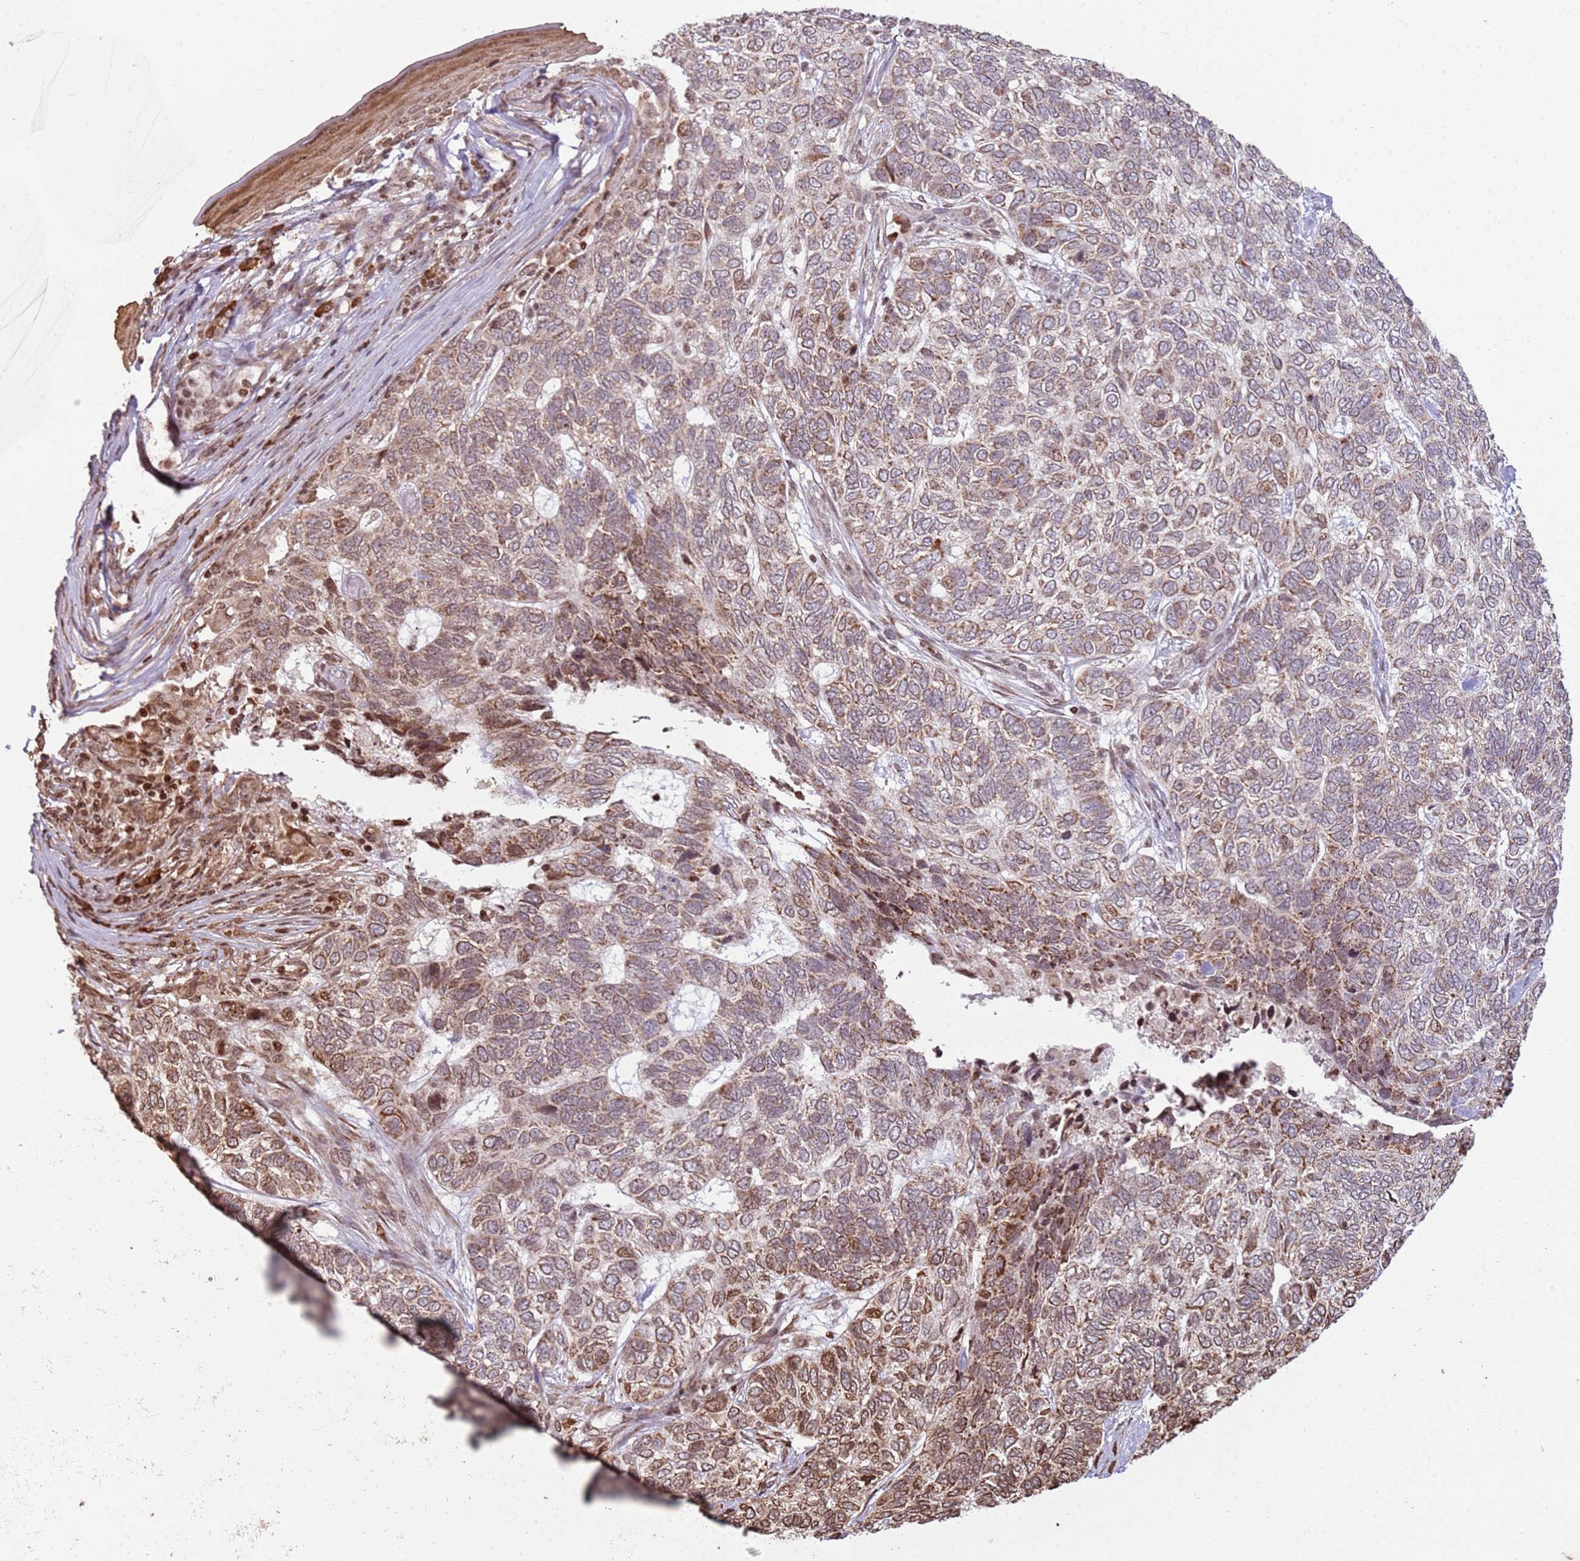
{"staining": {"intensity": "moderate", "quantity": ">75%", "location": "cytoplasmic/membranous"}, "tissue": "skin cancer", "cell_type": "Tumor cells", "image_type": "cancer", "snomed": [{"axis": "morphology", "description": "Basal cell carcinoma"}, {"axis": "topography", "description": "Skin"}], "caption": "Moderate cytoplasmic/membranous protein expression is appreciated in about >75% of tumor cells in skin cancer (basal cell carcinoma).", "gene": "SCAF1", "patient": {"sex": "female", "age": 65}}